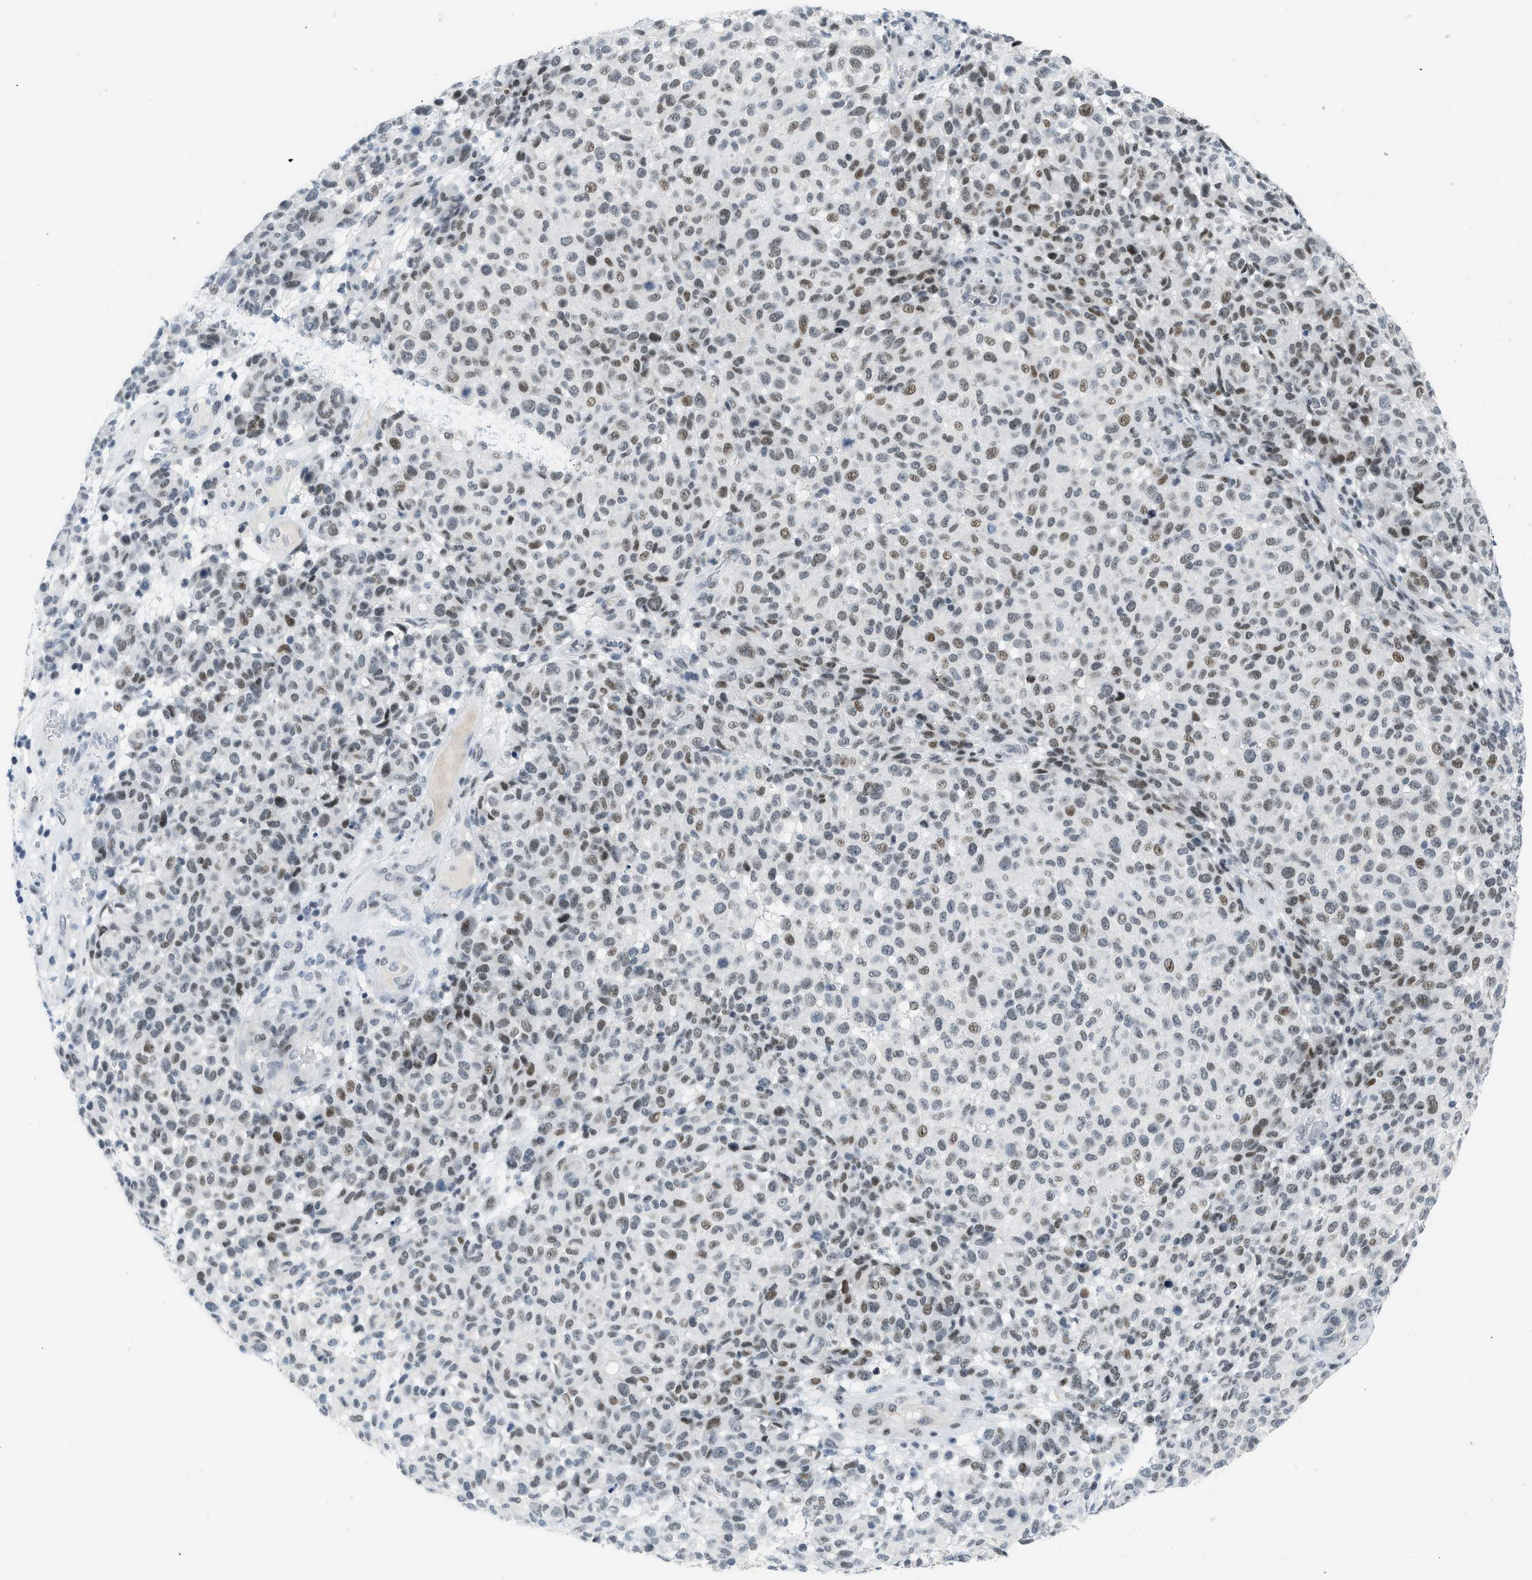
{"staining": {"intensity": "moderate", "quantity": "25%-75%", "location": "nuclear"}, "tissue": "melanoma", "cell_type": "Tumor cells", "image_type": "cancer", "snomed": [{"axis": "morphology", "description": "Malignant melanoma, NOS"}, {"axis": "topography", "description": "Skin"}], "caption": "The histopathology image shows staining of melanoma, revealing moderate nuclear protein staining (brown color) within tumor cells.", "gene": "PBX1", "patient": {"sex": "male", "age": 59}}